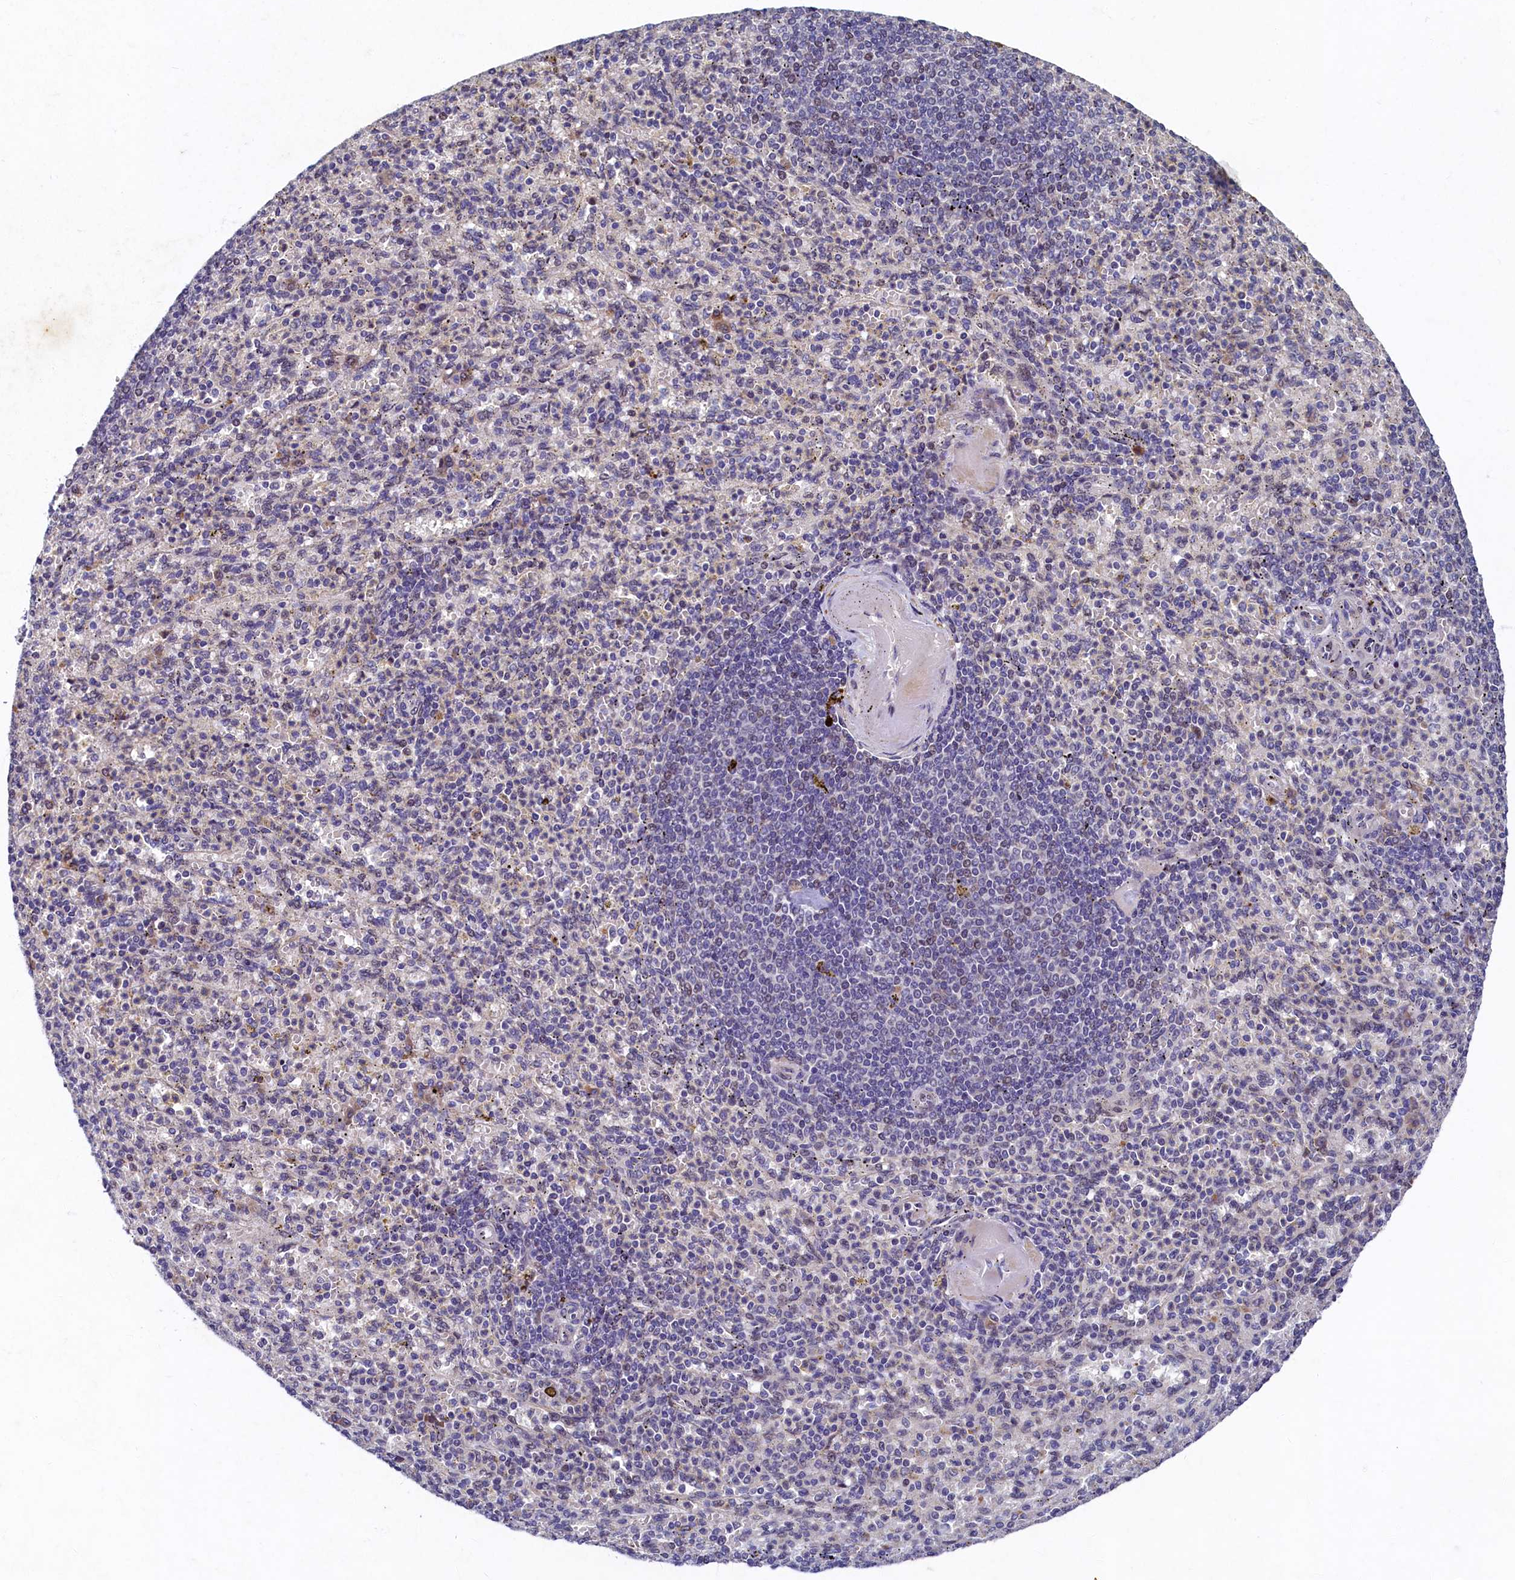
{"staining": {"intensity": "weak", "quantity": "<25%", "location": "nuclear"}, "tissue": "spleen", "cell_type": "Cells in red pulp", "image_type": "normal", "snomed": [{"axis": "morphology", "description": "Normal tissue, NOS"}, {"axis": "topography", "description": "Spleen"}], "caption": "Immunohistochemistry (IHC) of benign spleen shows no expression in cells in red pulp. (Stains: DAB (3,3'-diaminobenzidine) immunohistochemistry (IHC) with hematoxylin counter stain, Microscopy: brightfield microscopy at high magnification).", "gene": "LATS2", "patient": {"sex": "female", "age": 74}}